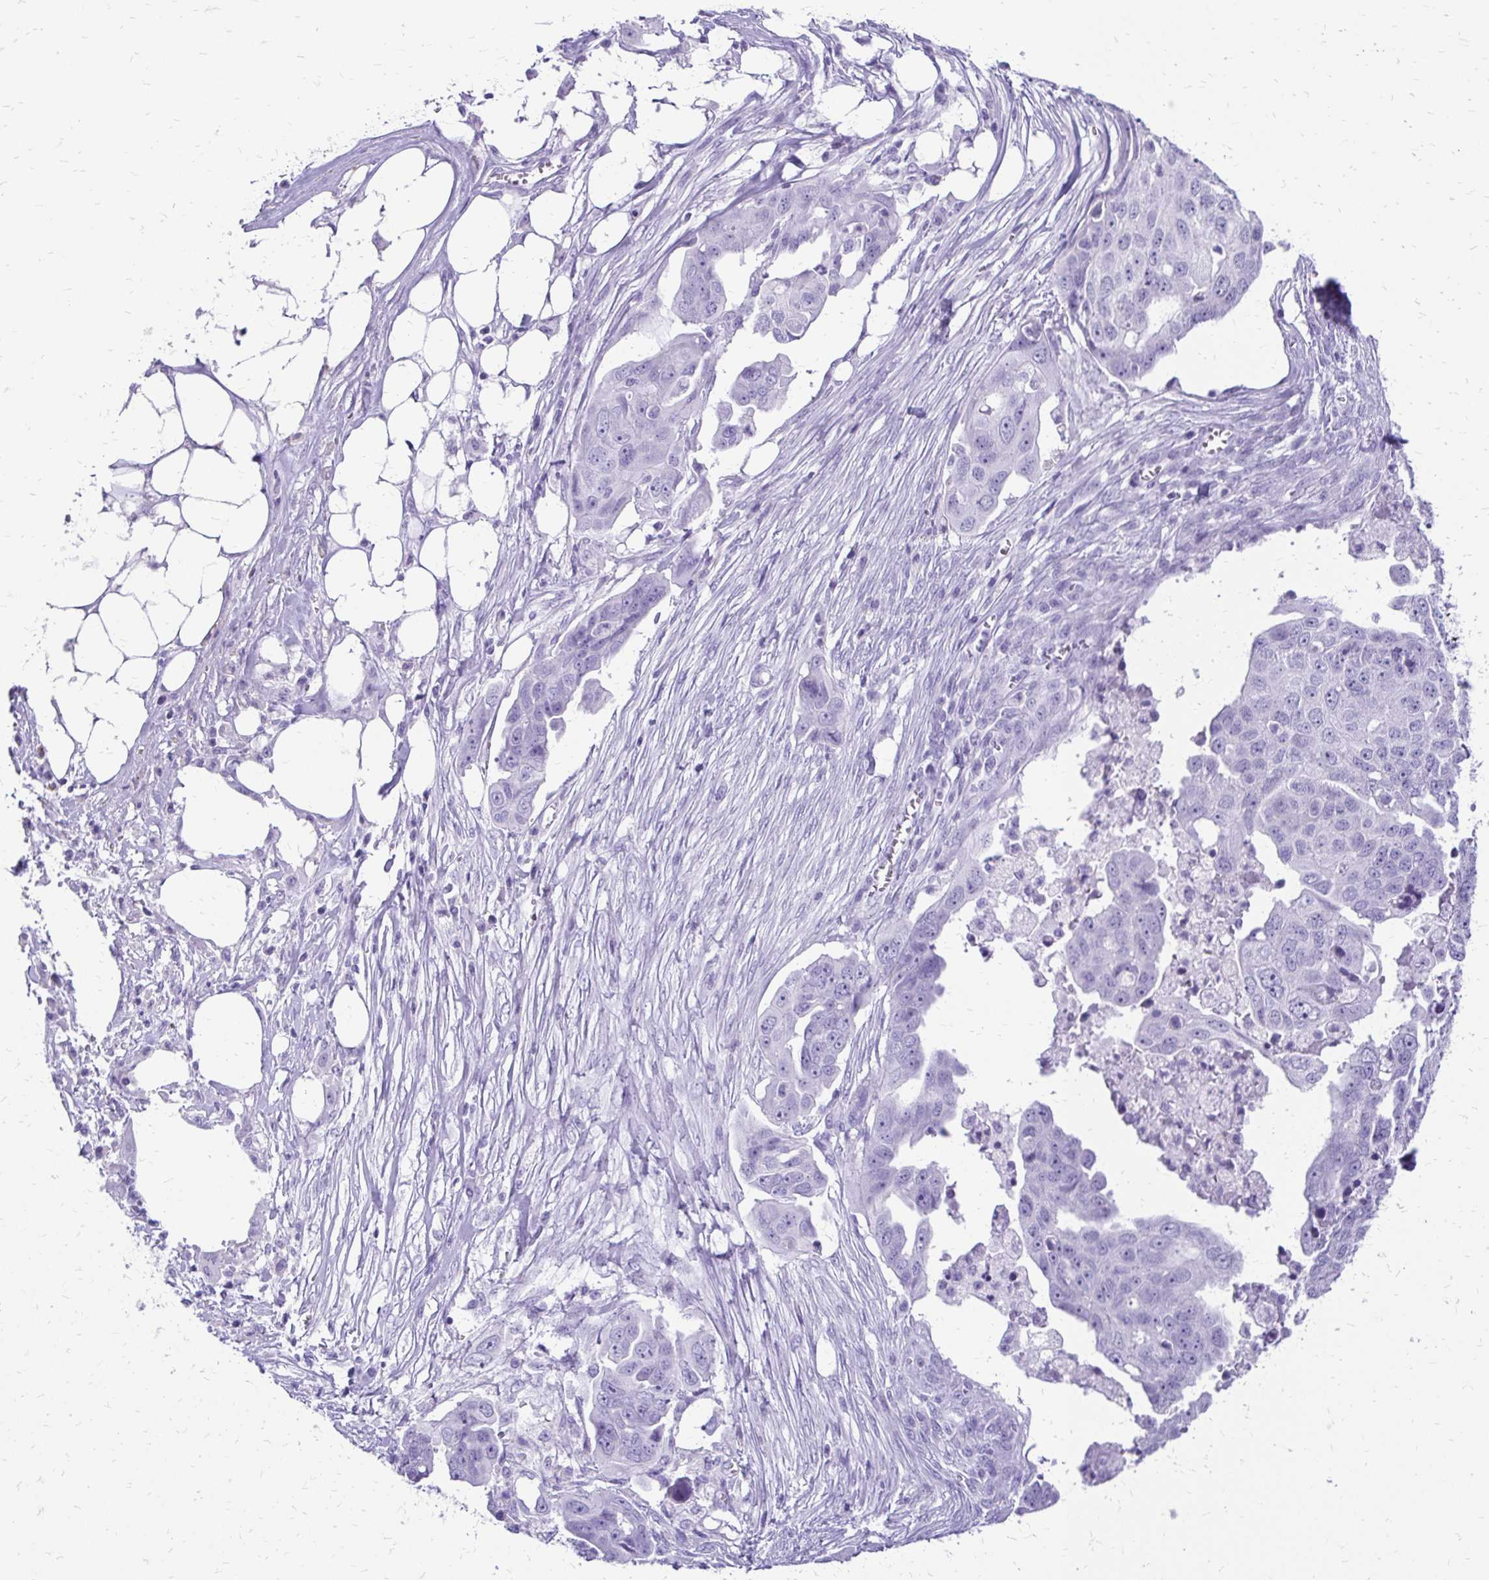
{"staining": {"intensity": "negative", "quantity": "none", "location": "none"}, "tissue": "ovarian cancer", "cell_type": "Tumor cells", "image_type": "cancer", "snomed": [{"axis": "morphology", "description": "Carcinoma, endometroid"}, {"axis": "topography", "description": "Ovary"}], "caption": "Tumor cells are negative for brown protein staining in endometroid carcinoma (ovarian). The staining was performed using DAB (3,3'-diaminobenzidine) to visualize the protein expression in brown, while the nuclei were stained in blue with hematoxylin (Magnification: 20x).", "gene": "SLC32A1", "patient": {"sex": "female", "age": 70}}